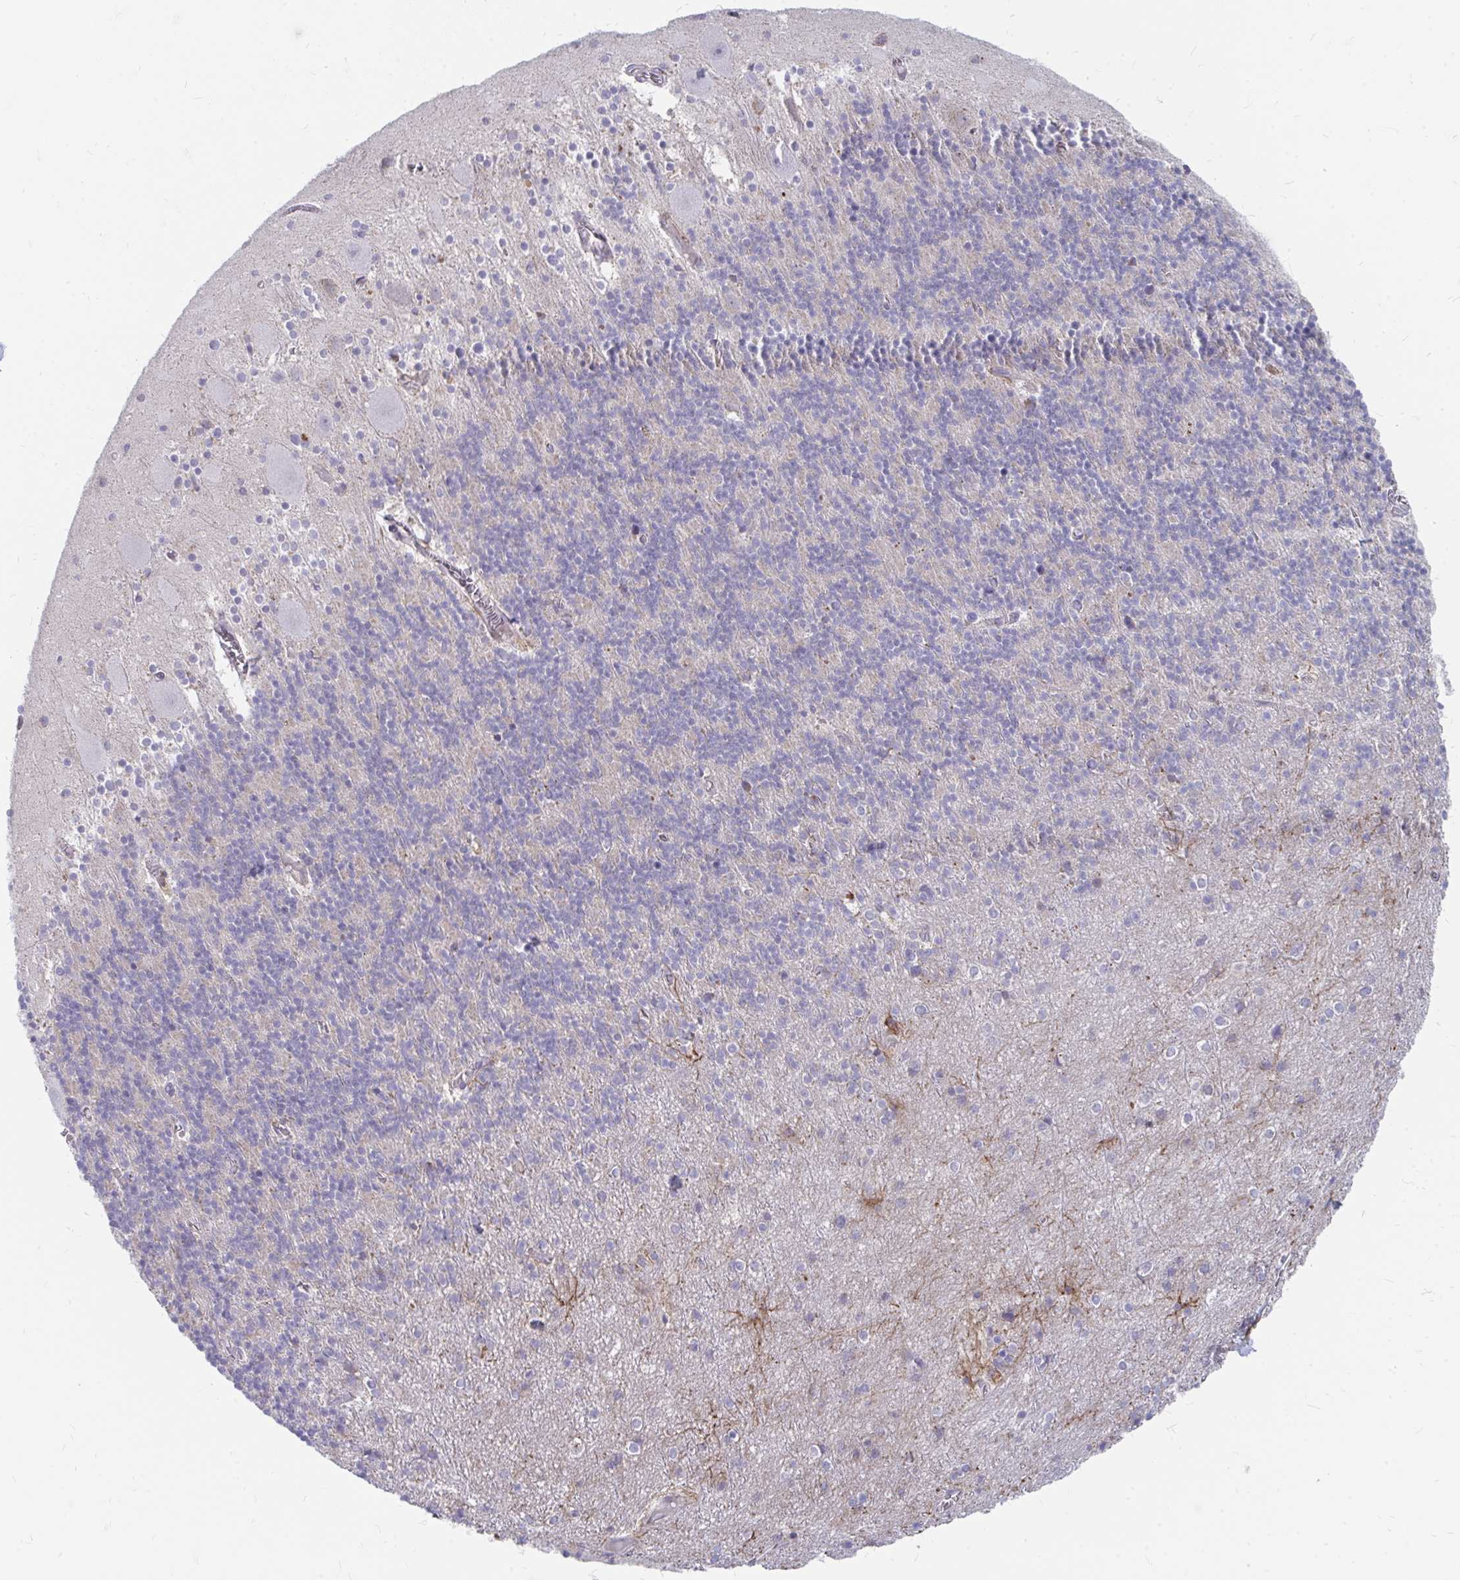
{"staining": {"intensity": "negative", "quantity": "none", "location": "none"}, "tissue": "cerebellum", "cell_type": "Cells in granular layer", "image_type": "normal", "snomed": [{"axis": "morphology", "description": "Normal tissue, NOS"}, {"axis": "topography", "description": "Cerebellum"}], "caption": "Immunohistochemistry (IHC) of benign cerebellum shows no staining in cells in granular layer.", "gene": "PABIR3", "patient": {"sex": "male", "age": 70}}